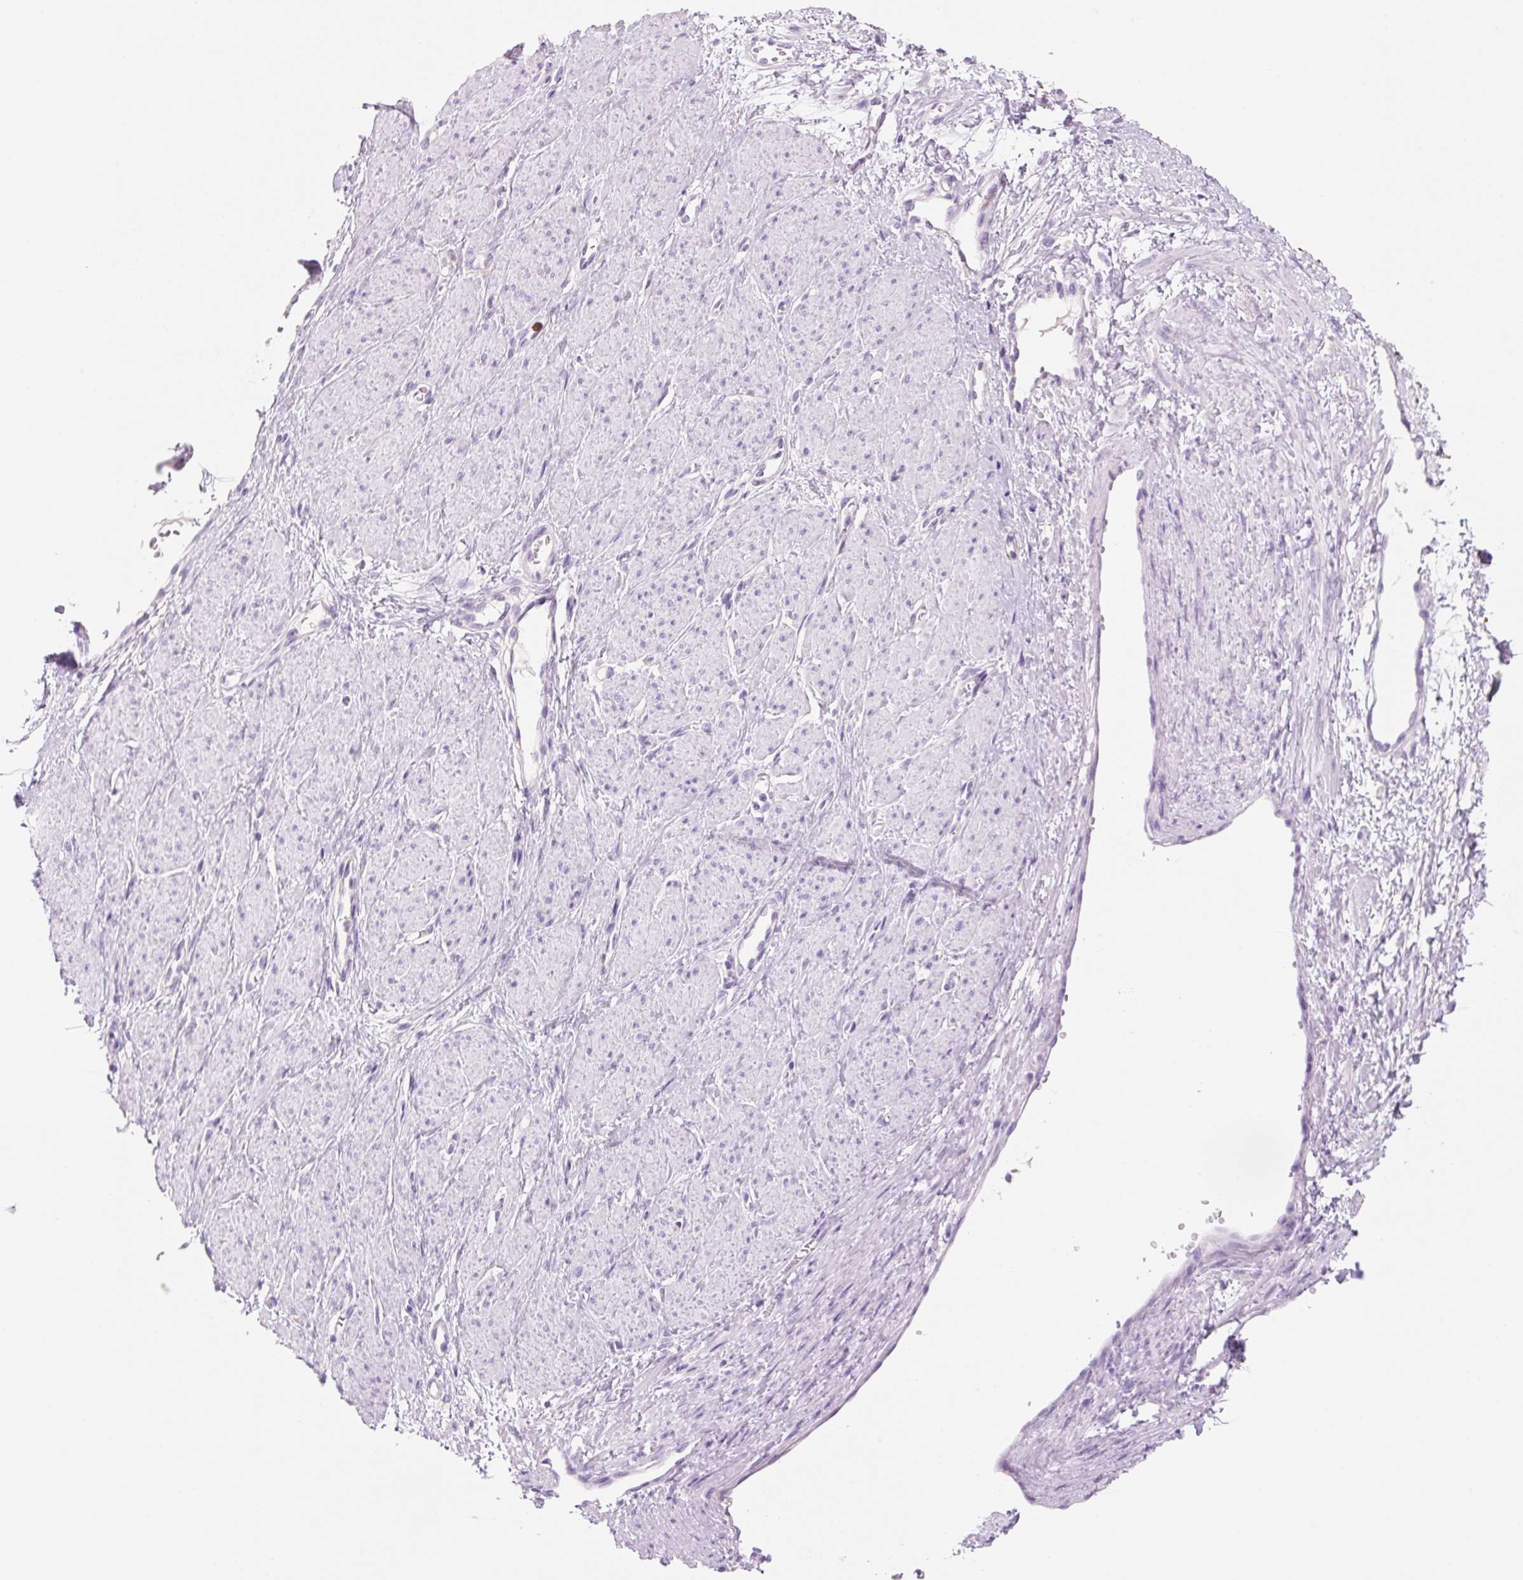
{"staining": {"intensity": "negative", "quantity": "none", "location": "none"}, "tissue": "smooth muscle", "cell_type": "Smooth muscle cells", "image_type": "normal", "snomed": [{"axis": "morphology", "description": "Normal tissue, NOS"}, {"axis": "topography", "description": "Smooth muscle"}, {"axis": "topography", "description": "Uterus"}], "caption": "Smooth muscle cells are negative for brown protein staining in benign smooth muscle. Nuclei are stained in blue.", "gene": "FABP5", "patient": {"sex": "female", "age": 39}}